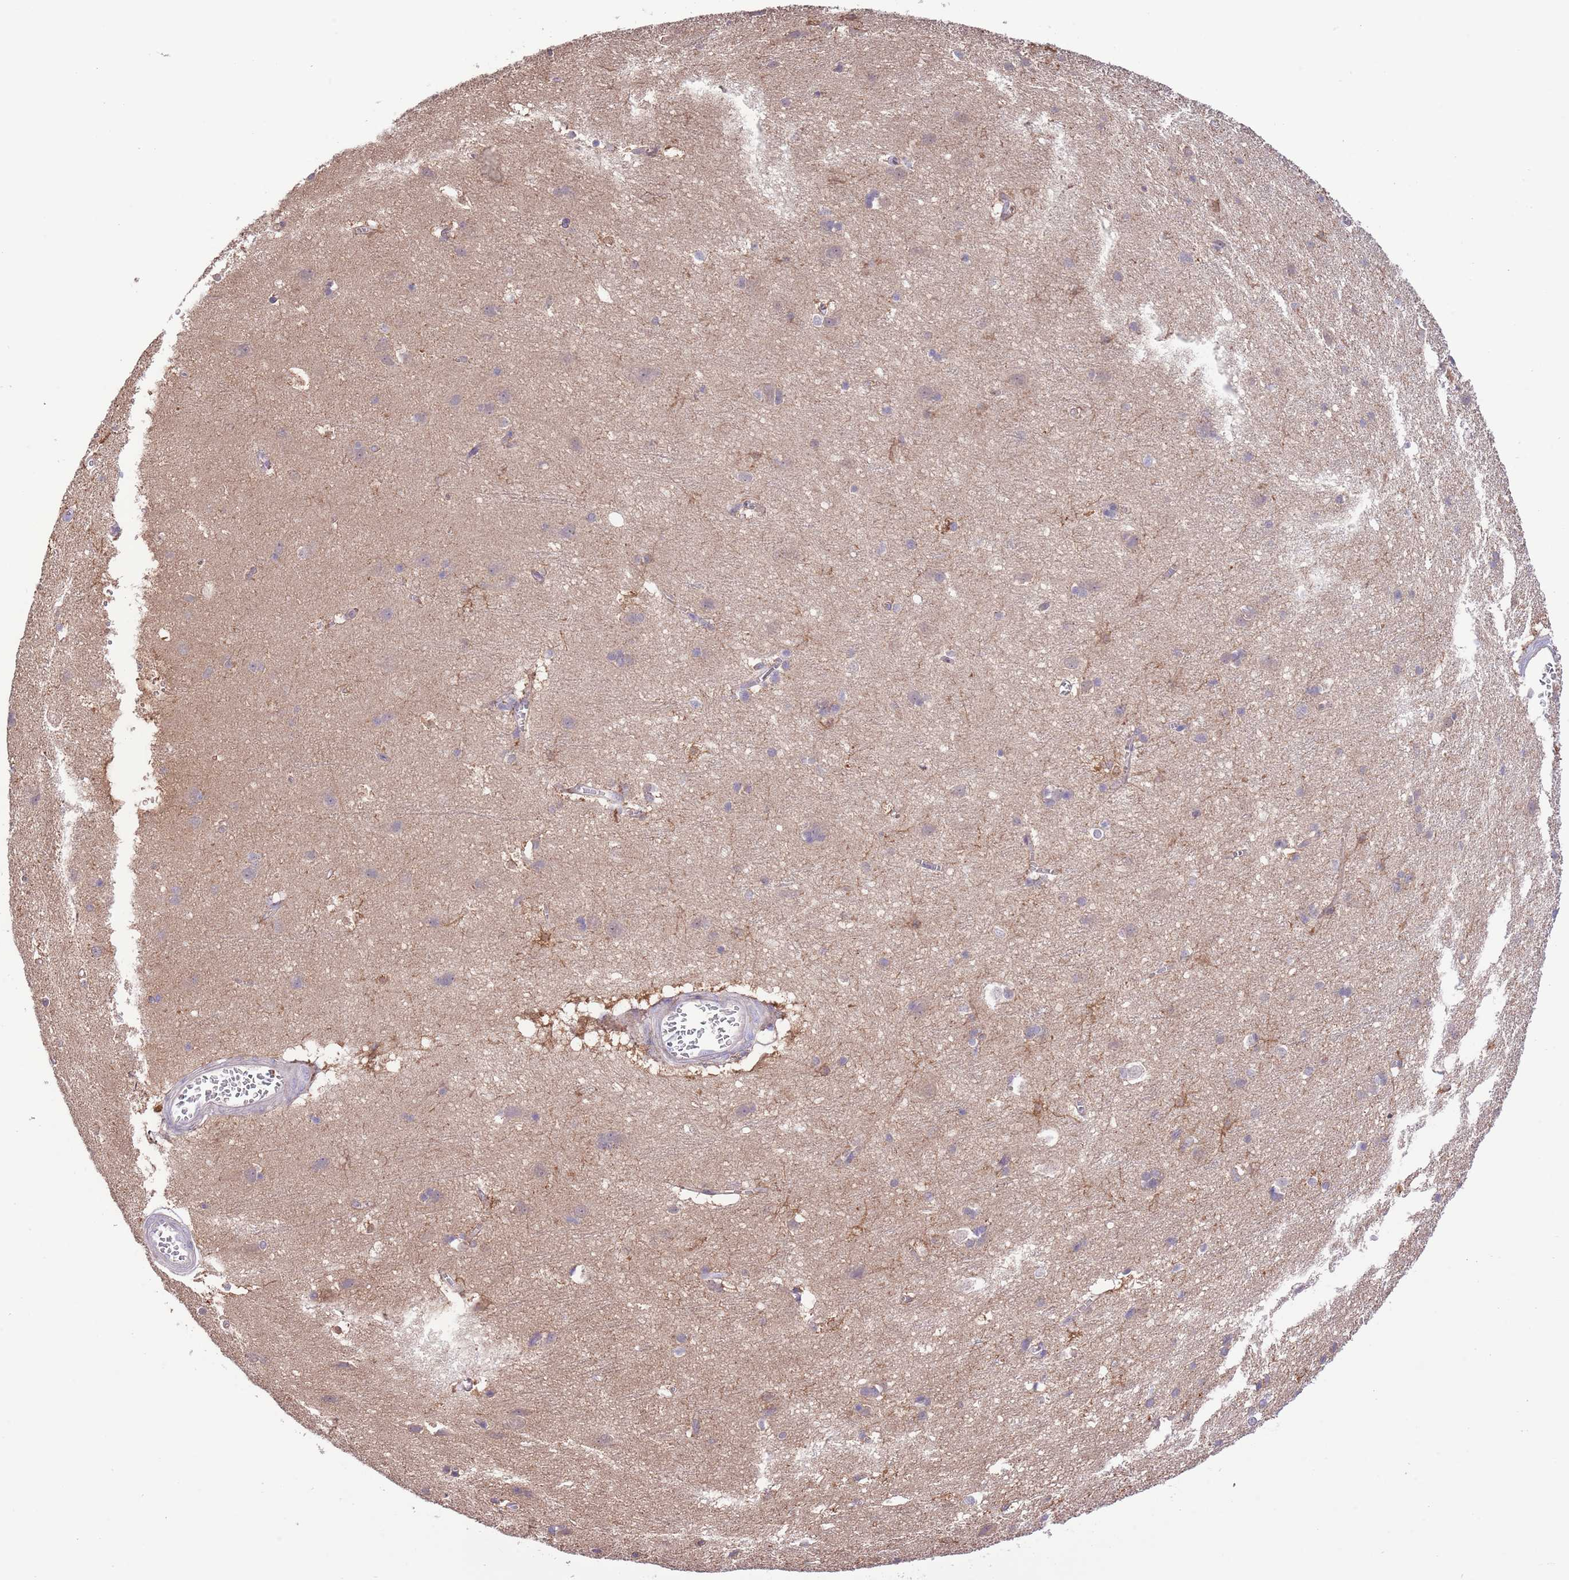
{"staining": {"intensity": "moderate", "quantity": "<25%", "location": "cytoplasmic/membranous"}, "tissue": "cerebral cortex", "cell_type": "Endothelial cells", "image_type": "normal", "snomed": [{"axis": "morphology", "description": "Normal tissue, NOS"}, {"axis": "topography", "description": "Cerebral cortex"}], "caption": "IHC photomicrograph of normal cerebral cortex stained for a protein (brown), which reveals low levels of moderate cytoplasmic/membranous expression in approximately <25% of endothelial cells.", "gene": "PRR32", "patient": {"sex": "male", "age": 54}}